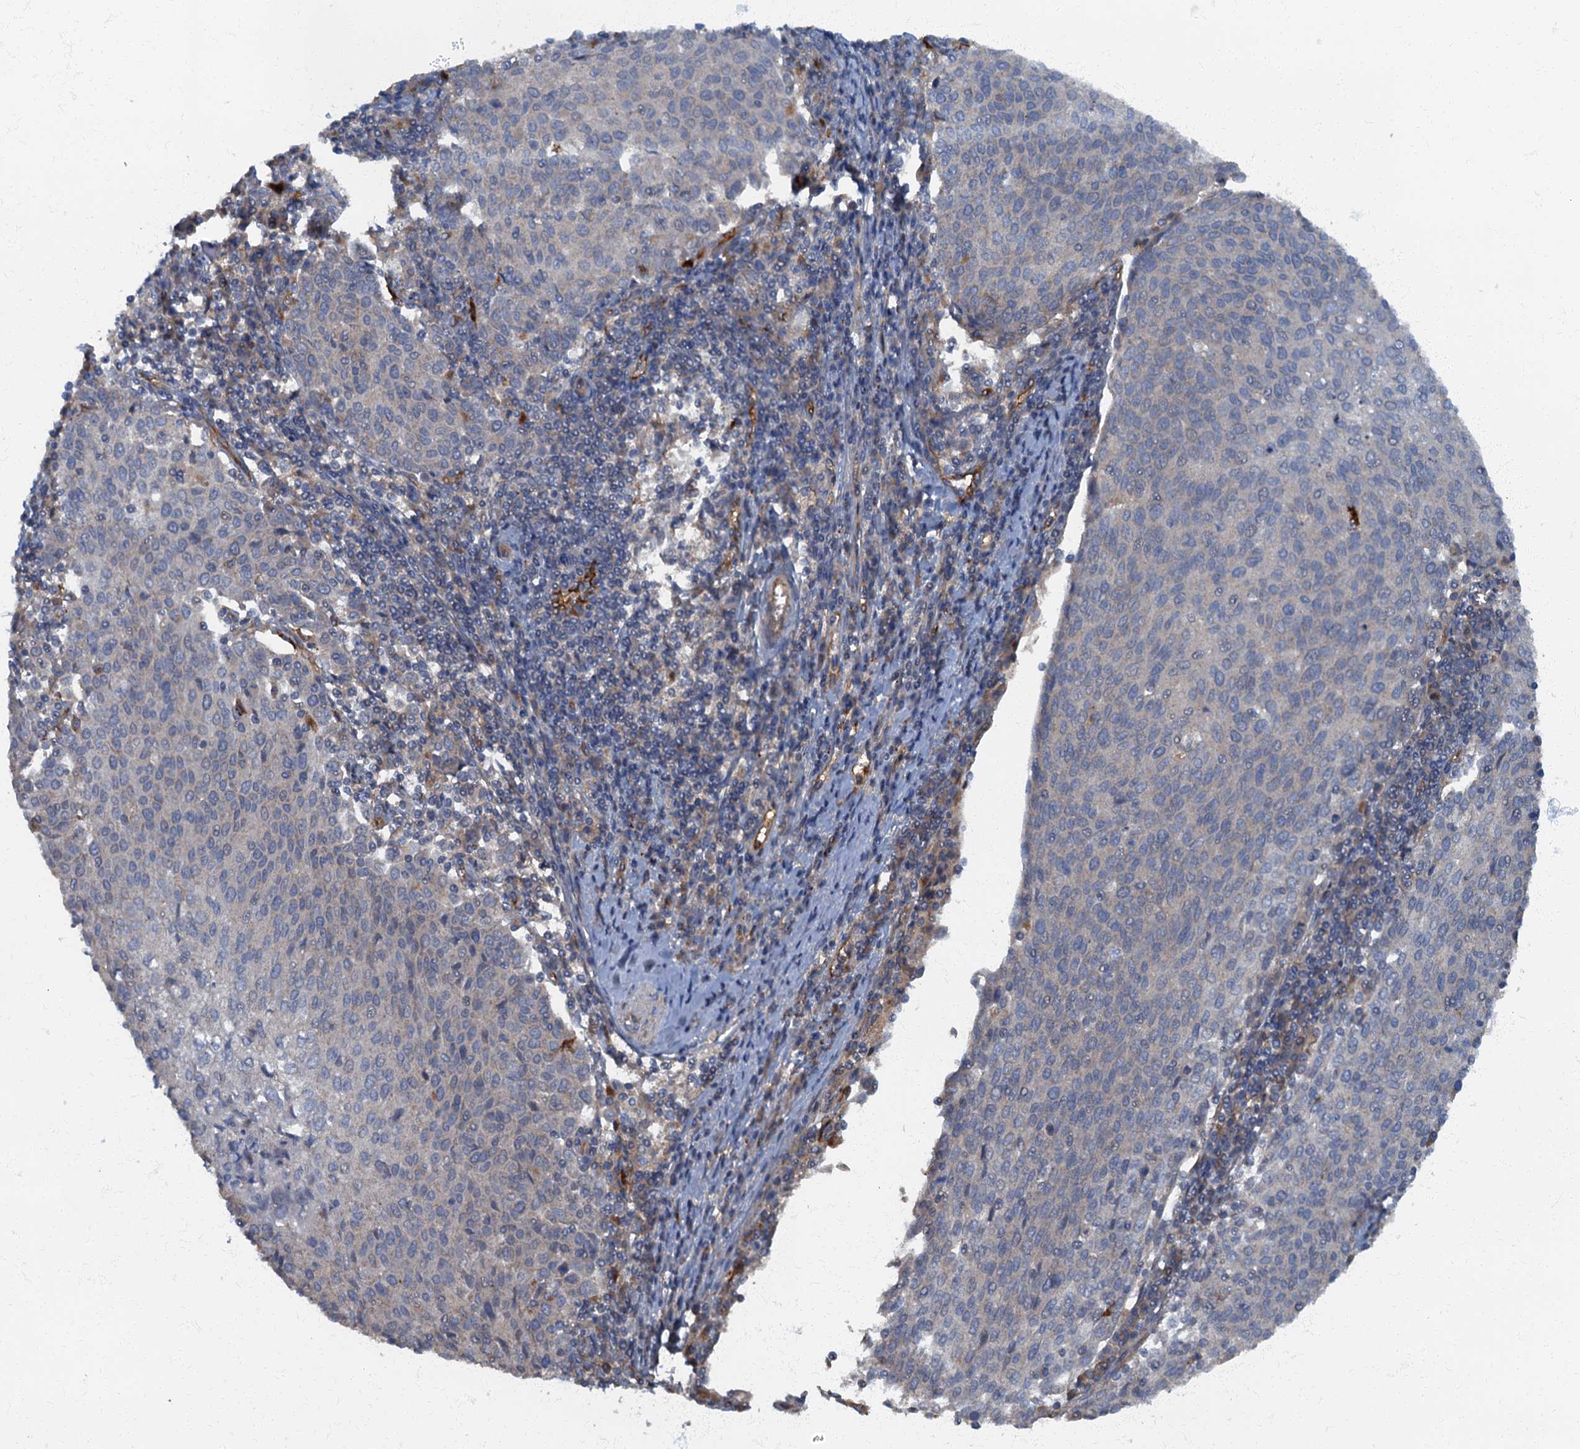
{"staining": {"intensity": "negative", "quantity": "none", "location": "none"}, "tissue": "cervical cancer", "cell_type": "Tumor cells", "image_type": "cancer", "snomed": [{"axis": "morphology", "description": "Squamous cell carcinoma, NOS"}, {"axis": "topography", "description": "Cervix"}], "caption": "This image is of cervical cancer stained with immunohistochemistry to label a protein in brown with the nuclei are counter-stained blue. There is no expression in tumor cells.", "gene": "ARL11", "patient": {"sex": "female", "age": 46}}